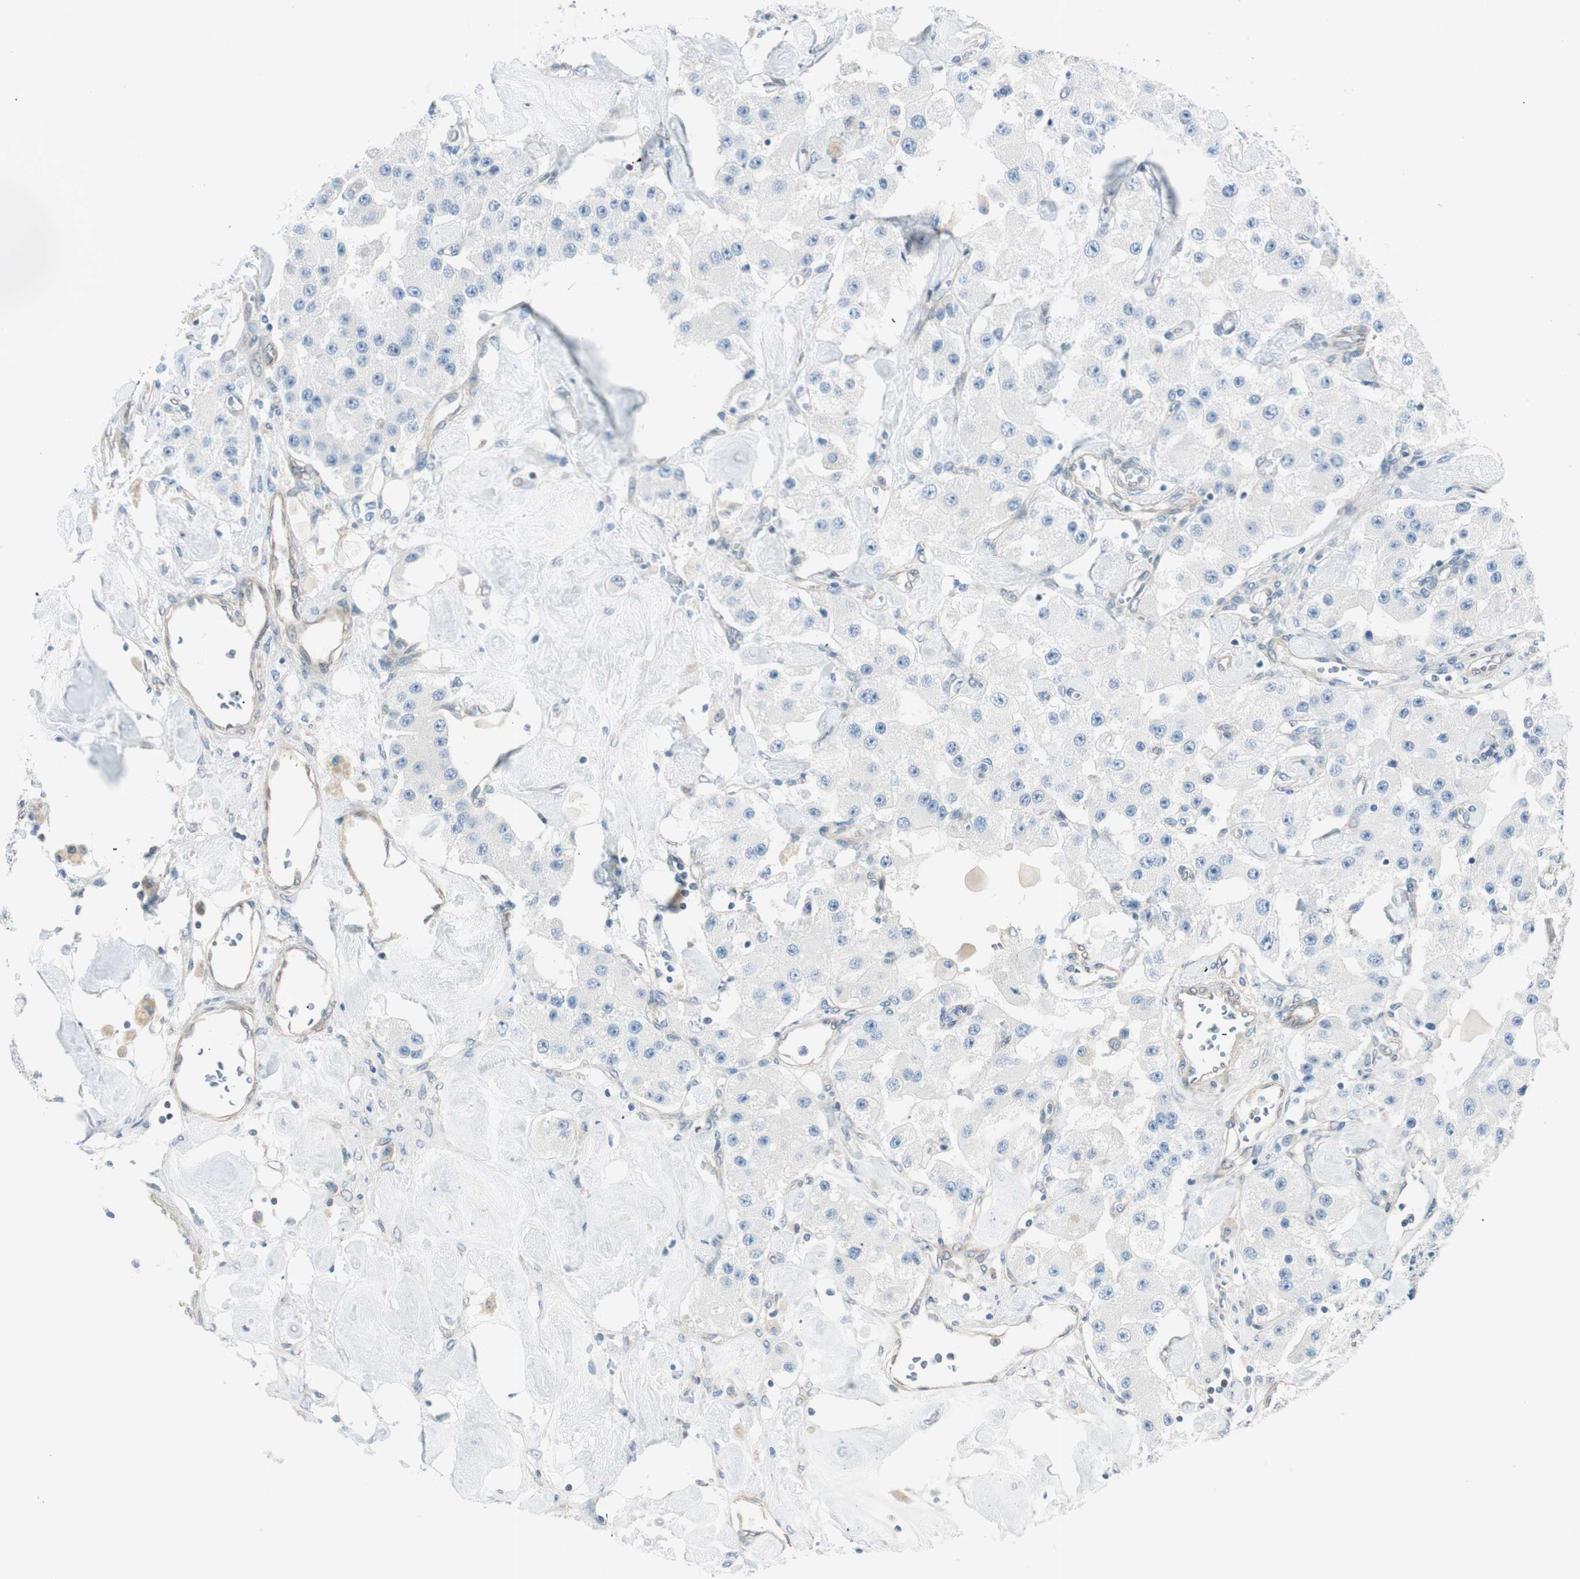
{"staining": {"intensity": "negative", "quantity": "none", "location": "none"}, "tissue": "carcinoid", "cell_type": "Tumor cells", "image_type": "cancer", "snomed": [{"axis": "morphology", "description": "Carcinoid, malignant, NOS"}, {"axis": "topography", "description": "Pancreas"}], "caption": "This is an immunohistochemistry micrograph of human carcinoid. There is no positivity in tumor cells.", "gene": "CDK3", "patient": {"sex": "male", "age": 41}}